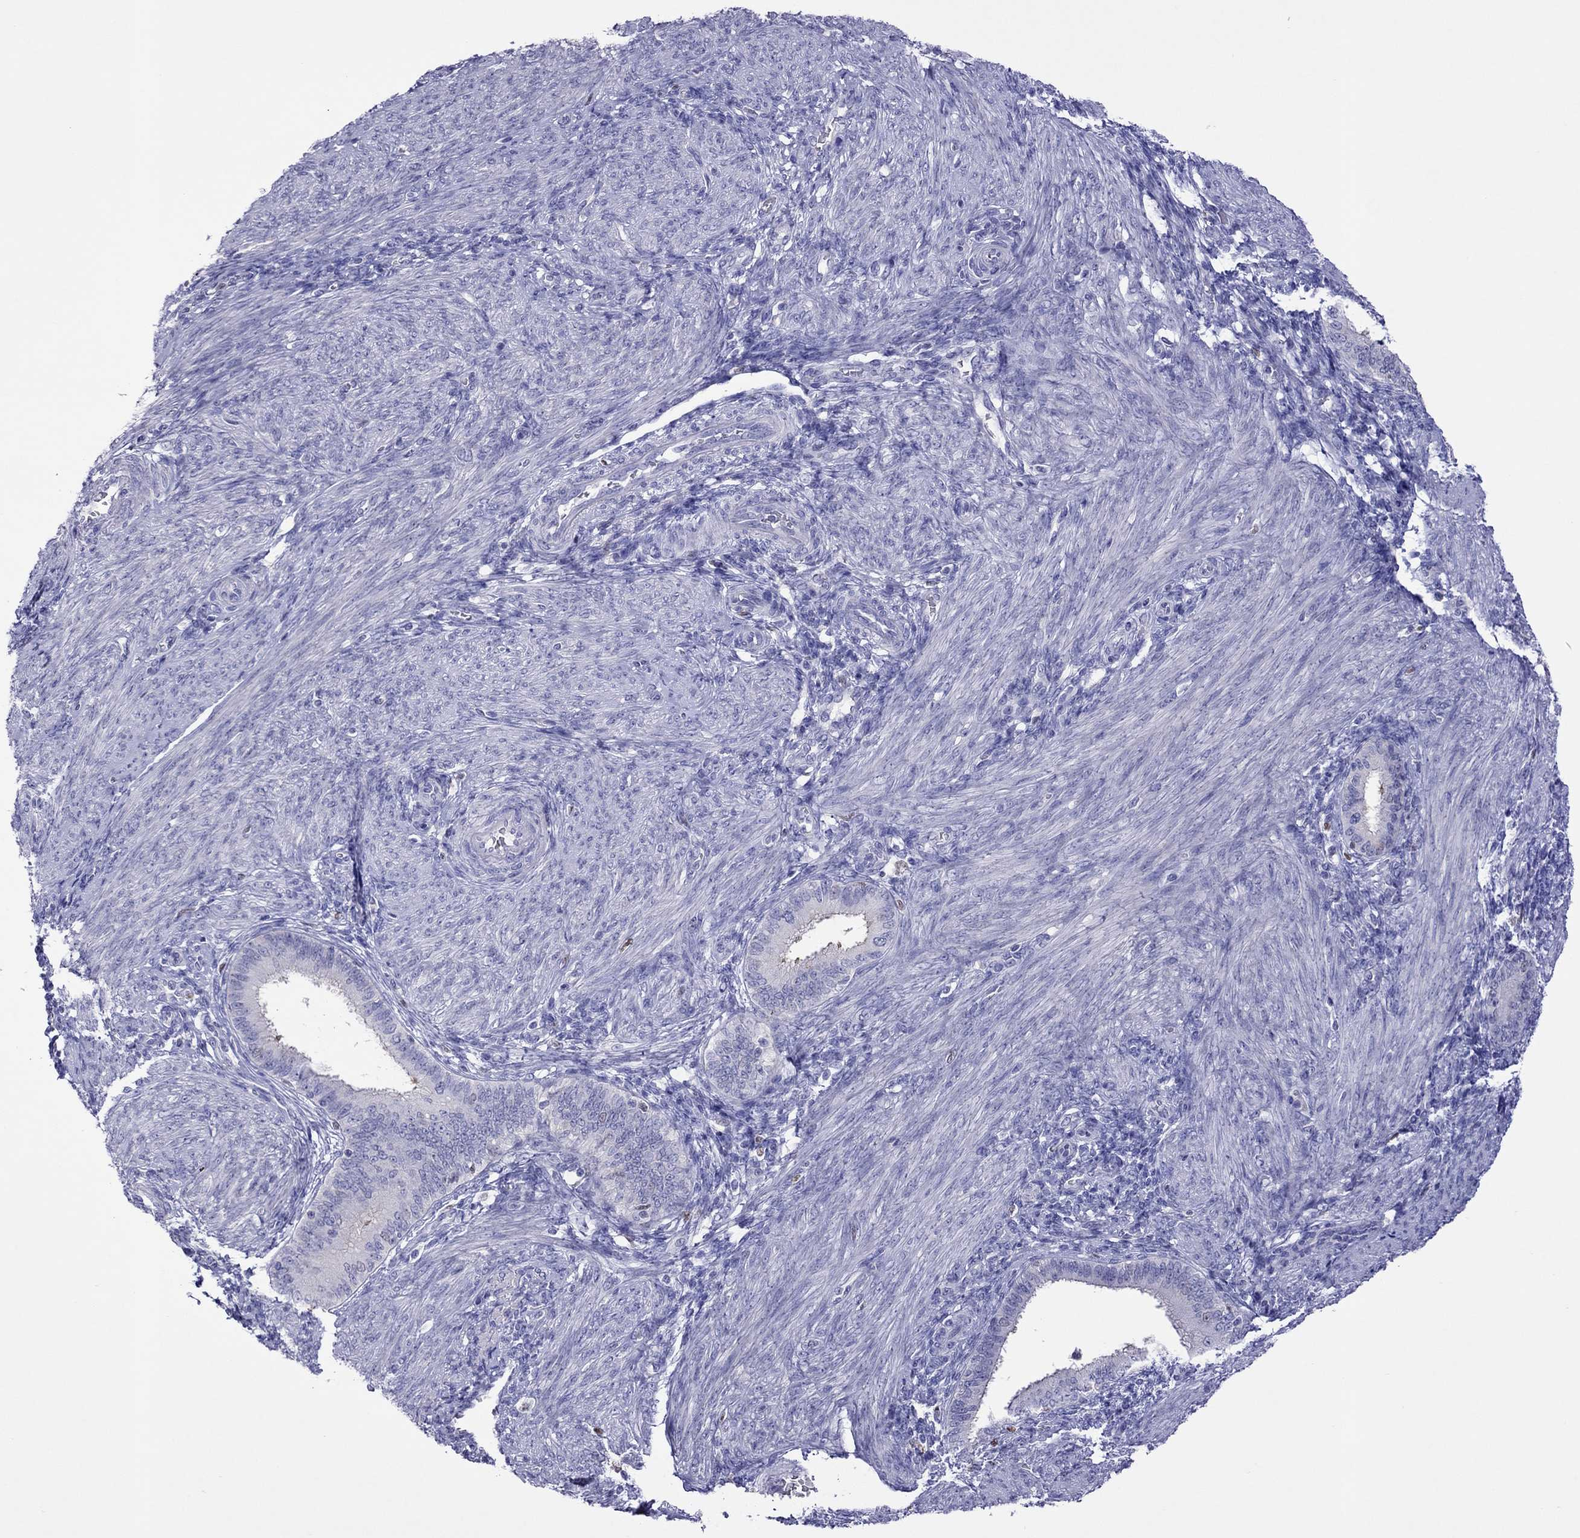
{"staining": {"intensity": "negative", "quantity": "none", "location": "none"}, "tissue": "endometrium", "cell_type": "Cells in endometrial stroma", "image_type": "normal", "snomed": [{"axis": "morphology", "description": "Normal tissue, NOS"}, {"axis": "topography", "description": "Endometrium"}], "caption": "High power microscopy image of an IHC image of unremarkable endometrium, revealing no significant staining in cells in endometrial stroma.", "gene": "MPZ", "patient": {"sex": "female", "age": 39}}